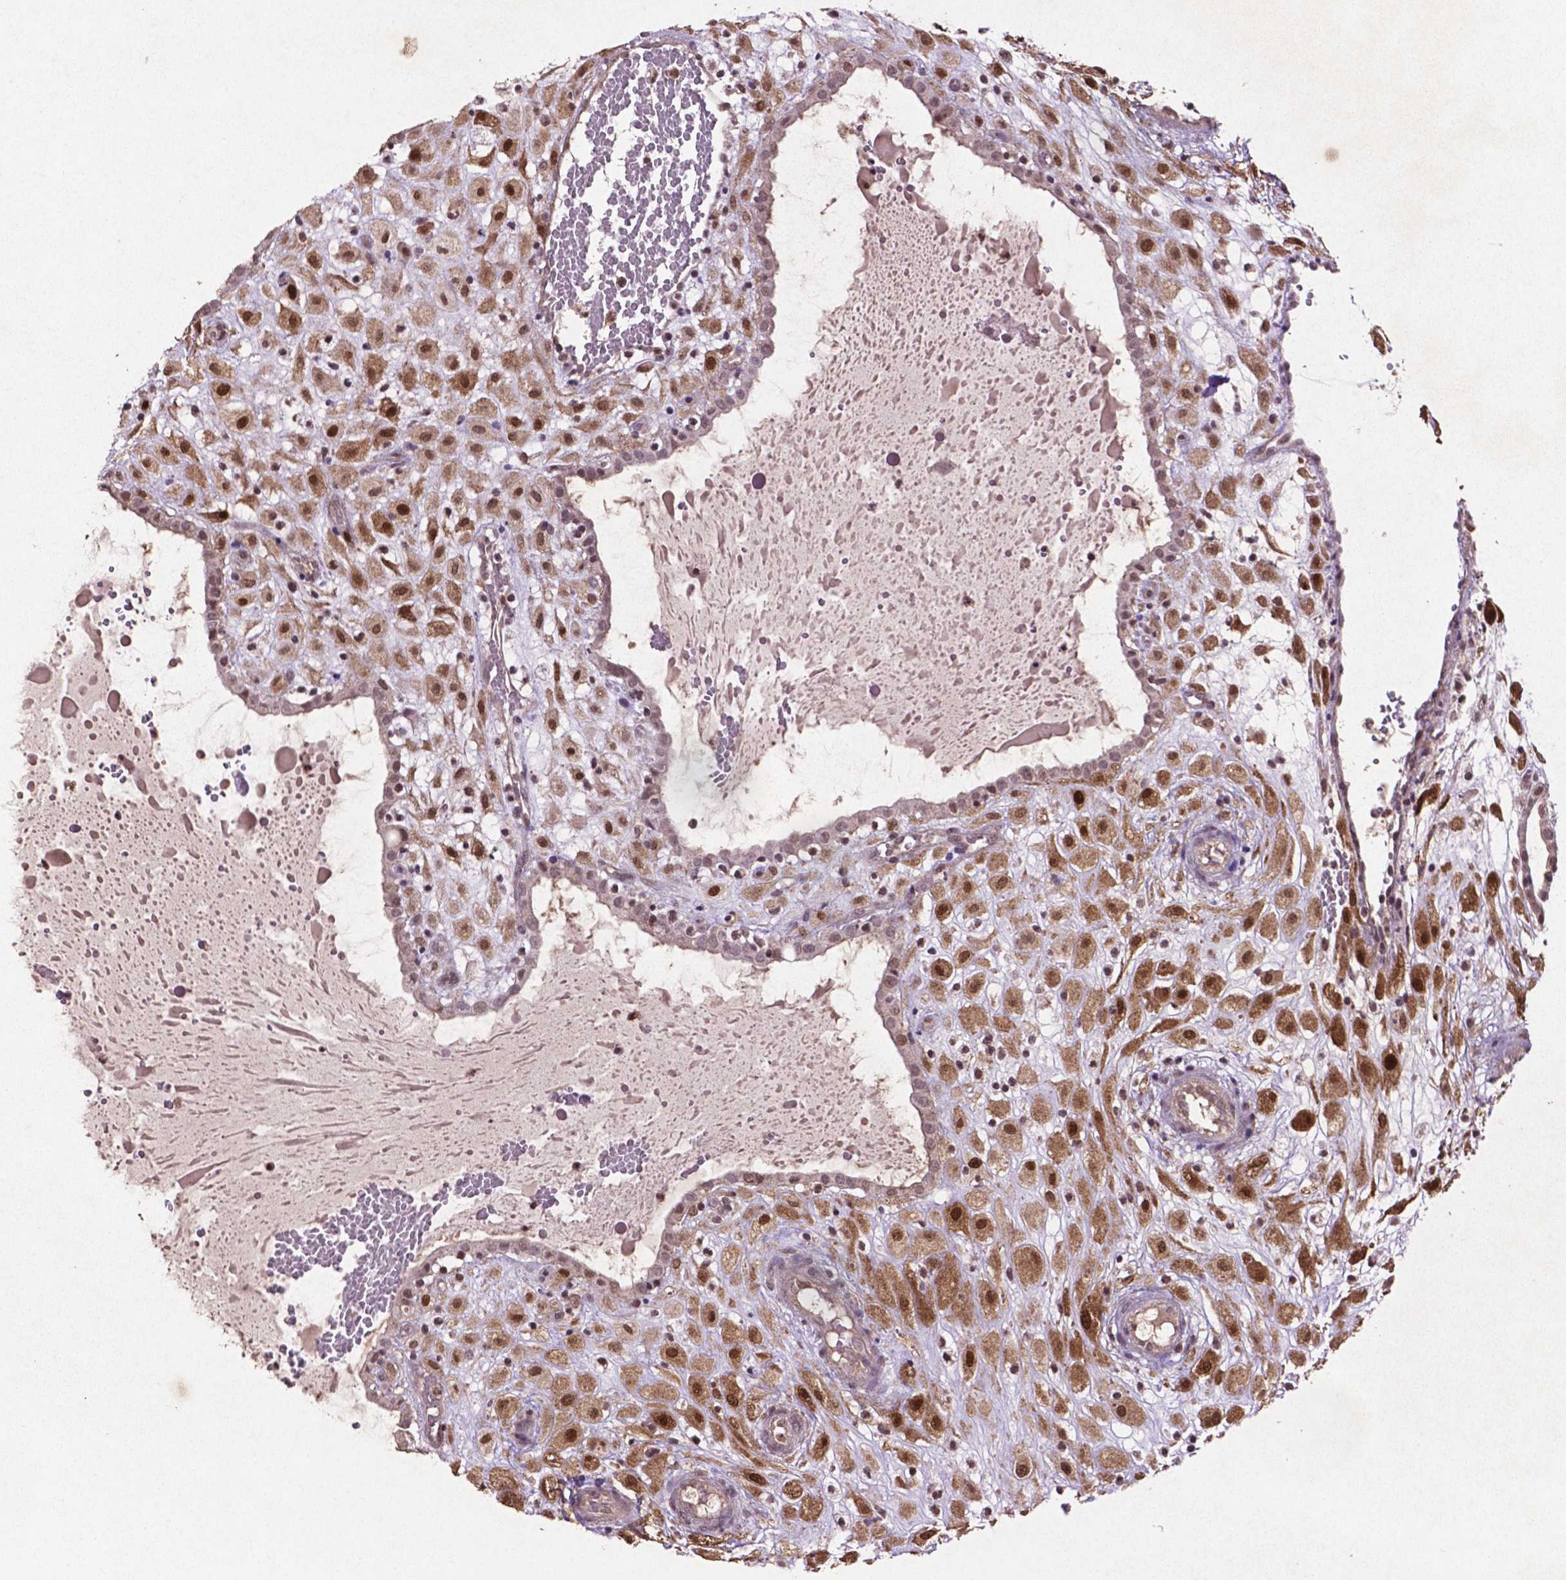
{"staining": {"intensity": "moderate", "quantity": ">75%", "location": "cytoplasmic/membranous,nuclear"}, "tissue": "placenta", "cell_type": "Decidual cells", "image_type": "normal", "snomed": [{"axis": "morphology", "description": "Normal tissue, NOS"}, {"axis": "topography", "description": "Placenta"}], "caption": "Decidual cells reveal medium levels of moderate cytoplasmic/membranous,nuclear expression in about >75% of cells in normal human placenta.", "gene": "GLRX", "patient": {"sex": "female", "age": 24}}